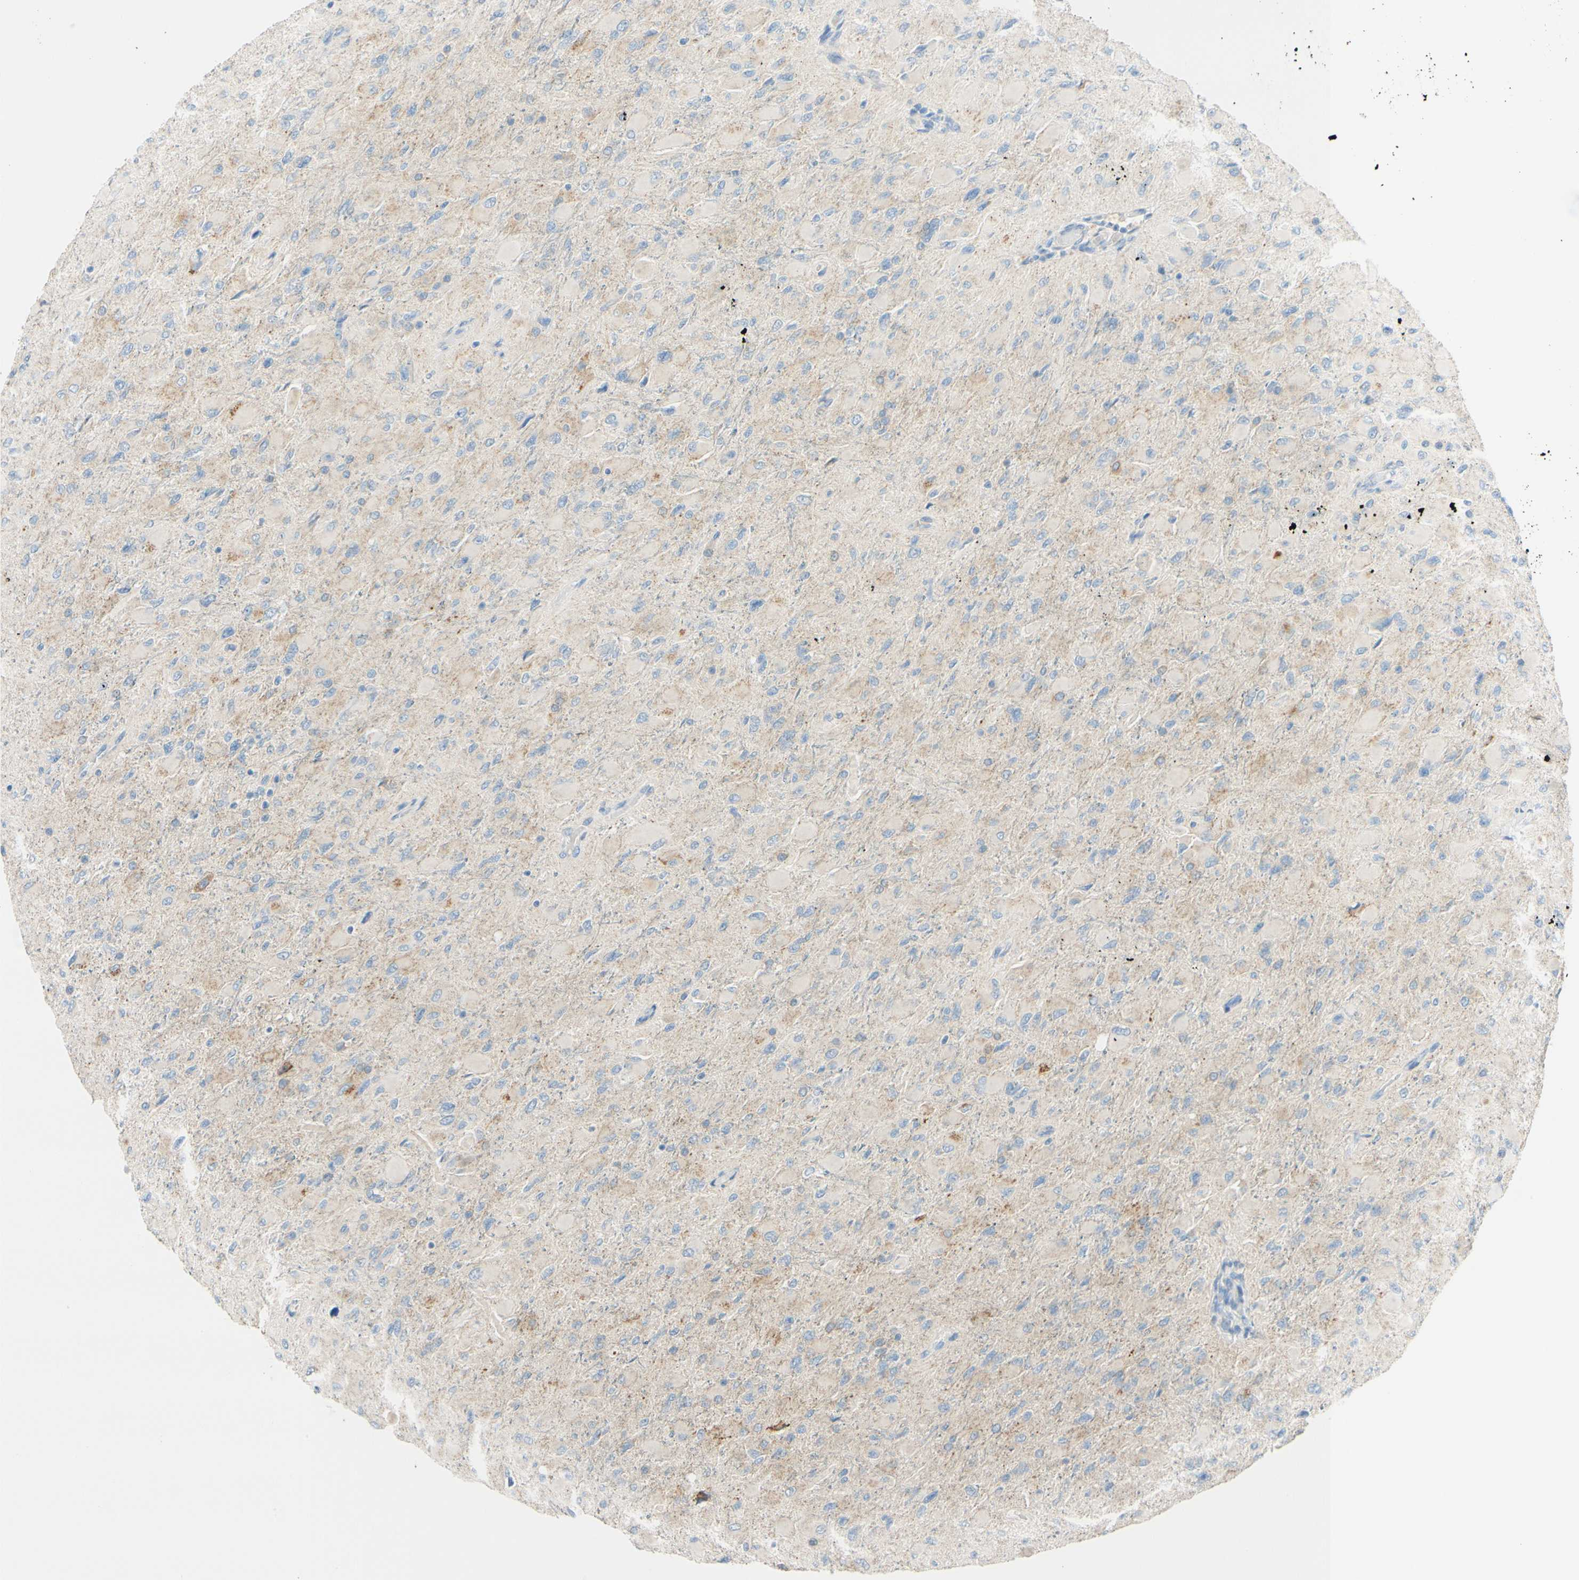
{"staining": {"intensity": "weak", "quantity": "<25%", "location": "cytoplasmic/membranous"}, "tissue": "glioma", "cell_type": "Tumor cells", "image_type": "cancer", "snomed": [{"axis": "morphology", "description": "Glioma, malignant, High grade"}, {"axis": "topography", "description": "Cerebral cortex"}], "caption": "Tumor cells show no significant protein expression in glioma. Nuclei are stained in blue.", "gene": "GALNT5", "patient": {"sex": "female", "age": 36}}